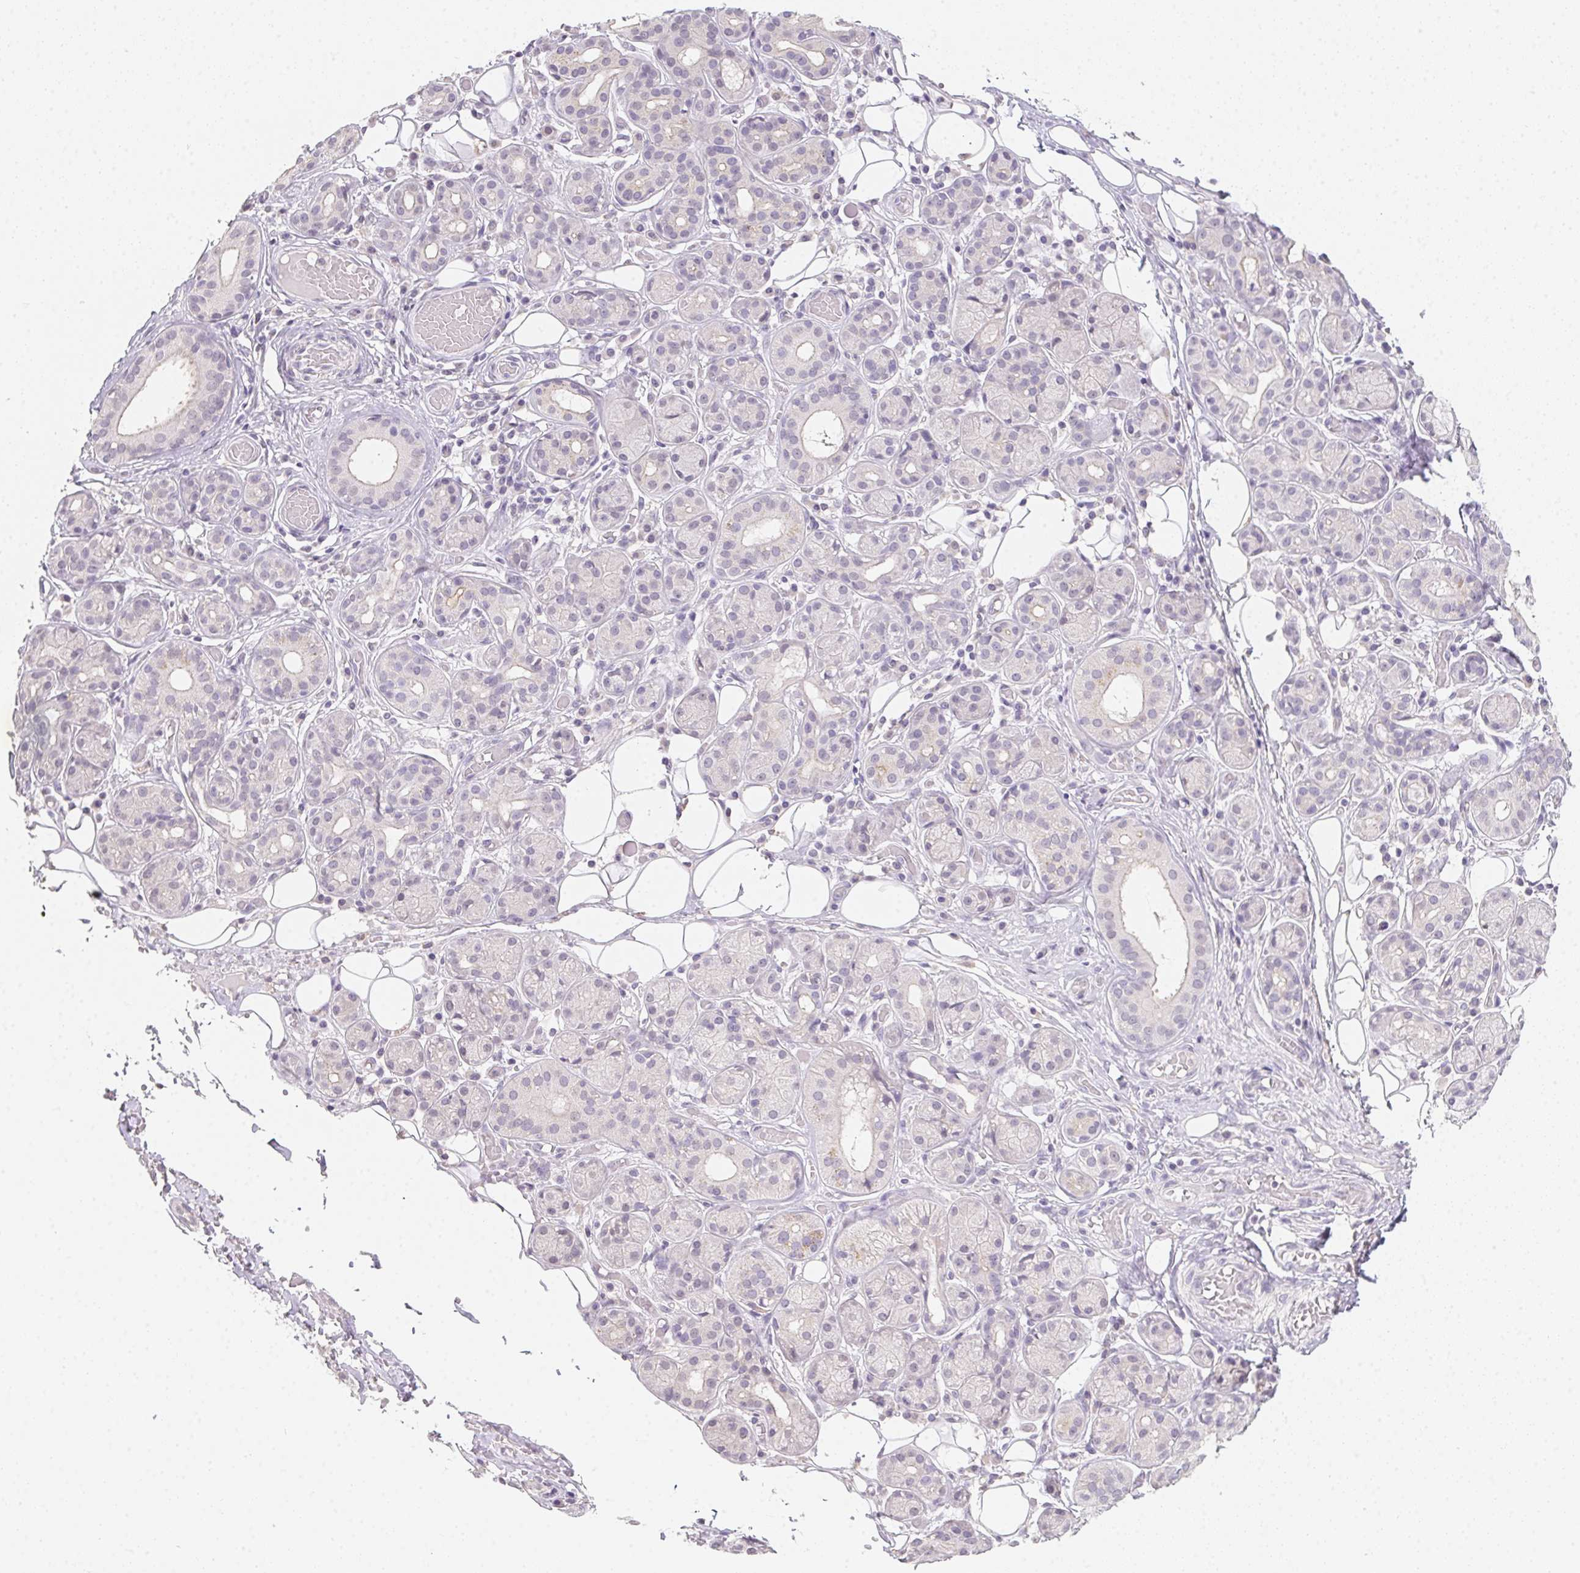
{"staining": {"intensity": "negative", "quantity": "none", "location": "none"}, "tissue": "salivary gland", "cell_type": "Glandular cells", "image_type": "normal", "snomed": [{"axis": "morphology", "description": "Normal tissue, NOS"}, {"axis": "topography", "description": "Salivary gland"}, {"axis": "topography", "description": "Peripheral nerve tissue"}], "caption": "IHC of normal human salivary gland exhibits no expression in glandular cells. The staining was performed using DAB to visualize the protein expression in brown, while the nuclei were stained in blue with hematoxylin (Magnification: 20x).", "gene": "SLC6A18", "patient": {"sex": "male", "age": 71}}